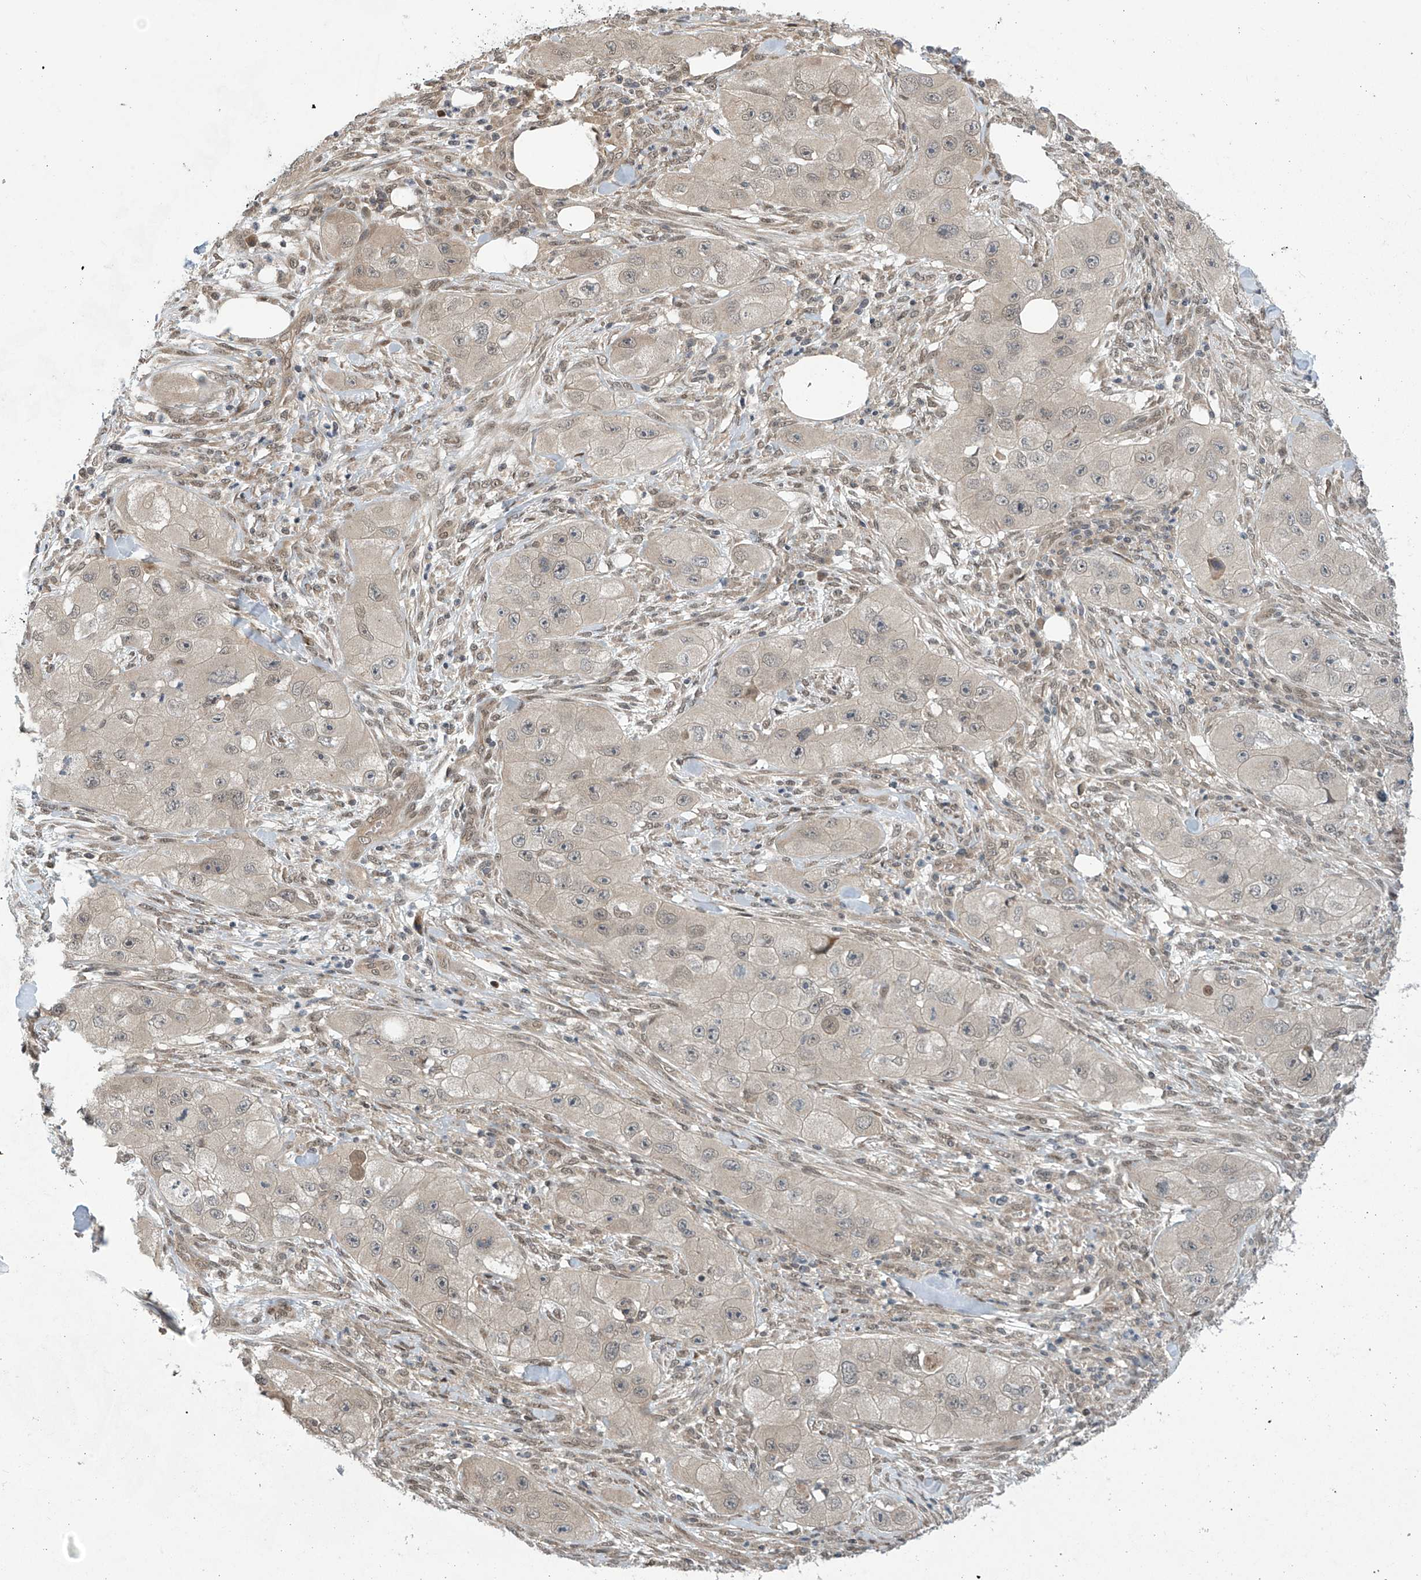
{"staining": {"intensity": "negative", "quantity": "none", "location": "none"}, "tissue": "skin cancer", "cell_type": "Tumor cells", "image_type": "cancer", "snomed": [{"axis": "morphology", "description": "Squamous cell carcinoma, NOS"}, {"axis": "topography", "description": "Skin"}, {"axis": "topography", "description": "Subcutis"}], "caption": "Immunohistochemistry (IHC) image of neoplastic tissue: human skin cancer (squamous cell carcinoma) stained with DAB (3,3'-diaminobenzidine) shows no significant protein staining in tumor cells.", "gene": "ABHD13", "patient": {"sex": "male", "age": 73}}